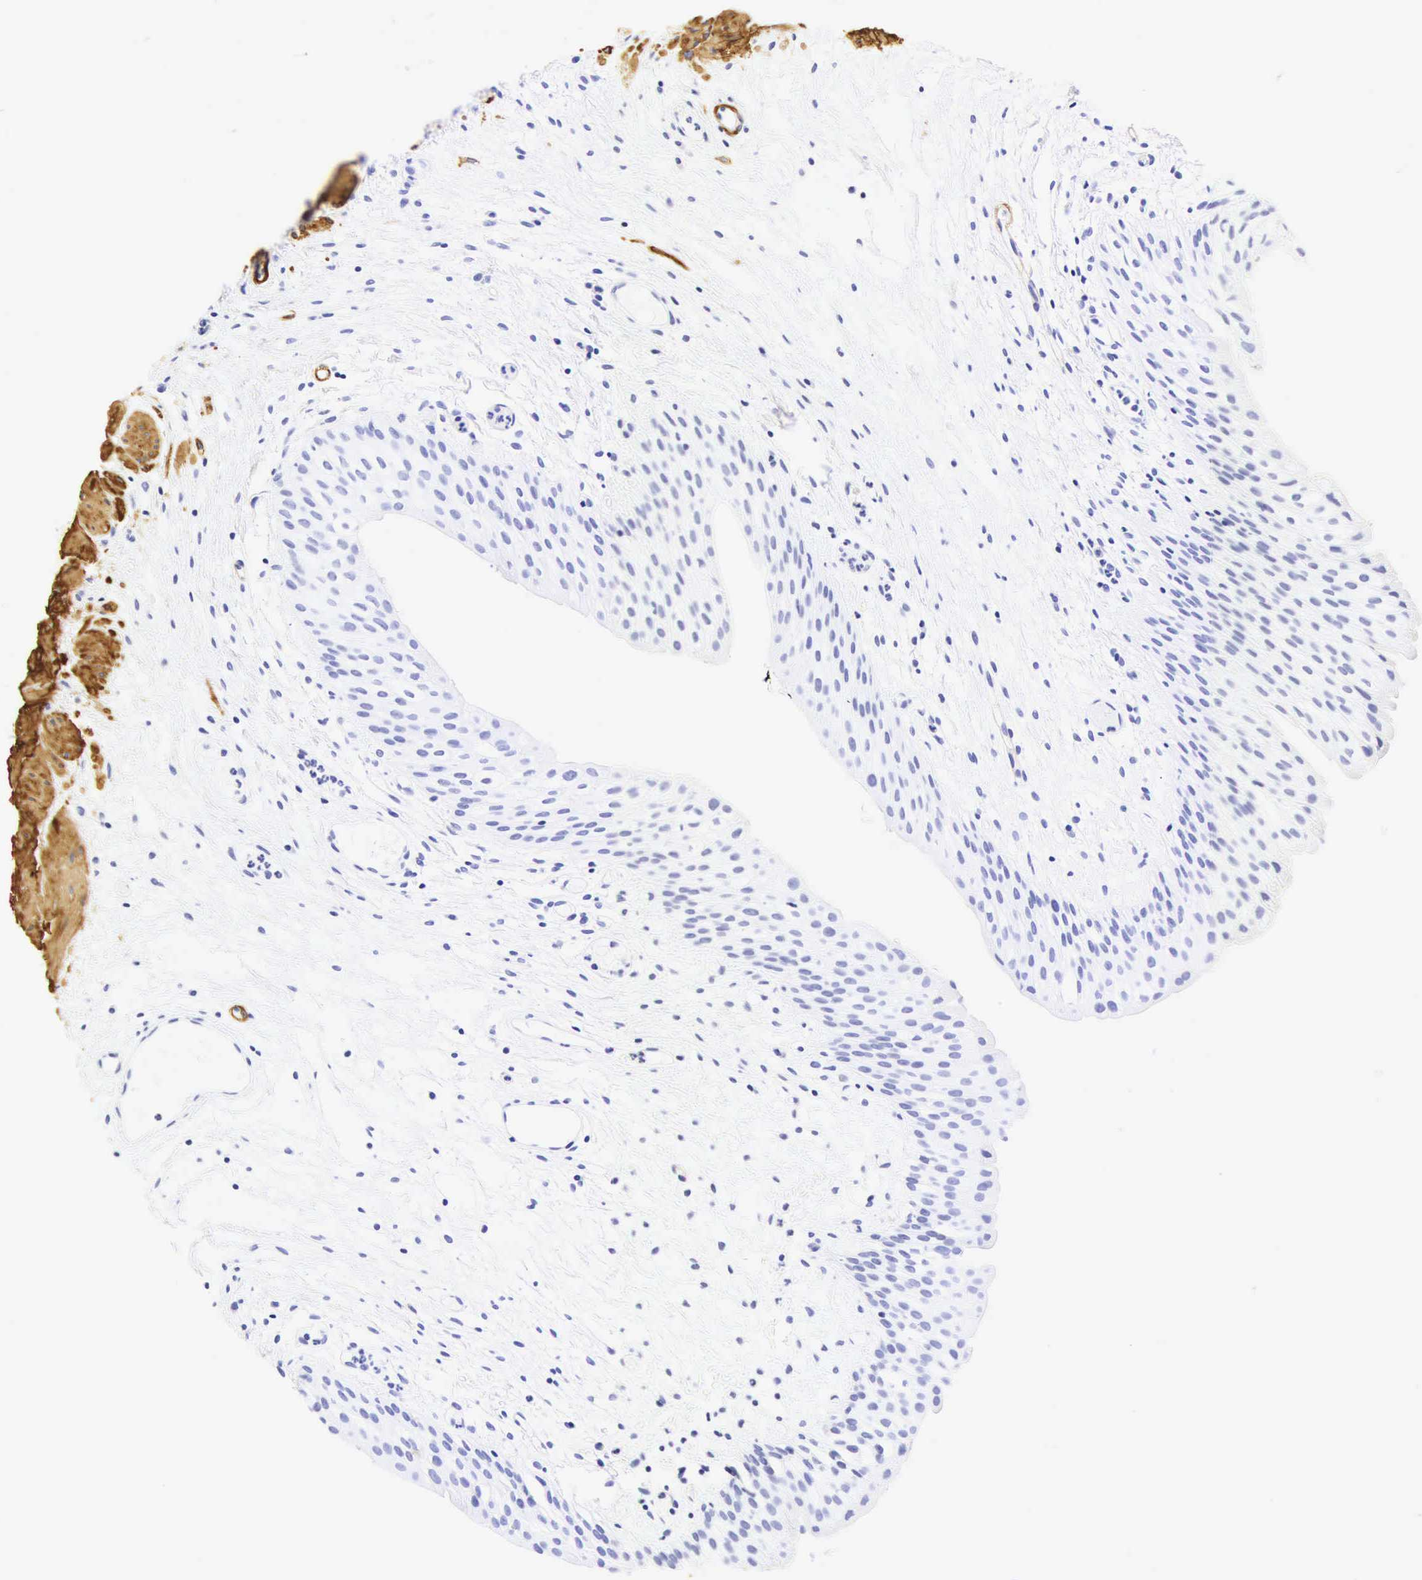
{"staining": {"intensity": "negative", "quantity": "none", "location": "none"}, "tissue": "urinary bladder", "cell_type": "Urothelial cells", "image_type": "normal", "snomed": [{"axis": "morphology", "description": "Normal tissue, NOS"}, {"axis": "topography", "description": "Urinary bladder"}], "caption": "Immunohistochemical staining of normal human urinary bladder displays no significant staining in urothelial cells. (DAB IHC with hematoxylin counter stain).", "gene": "CALD1", "patient": {"sex": "male", "age": 48}}